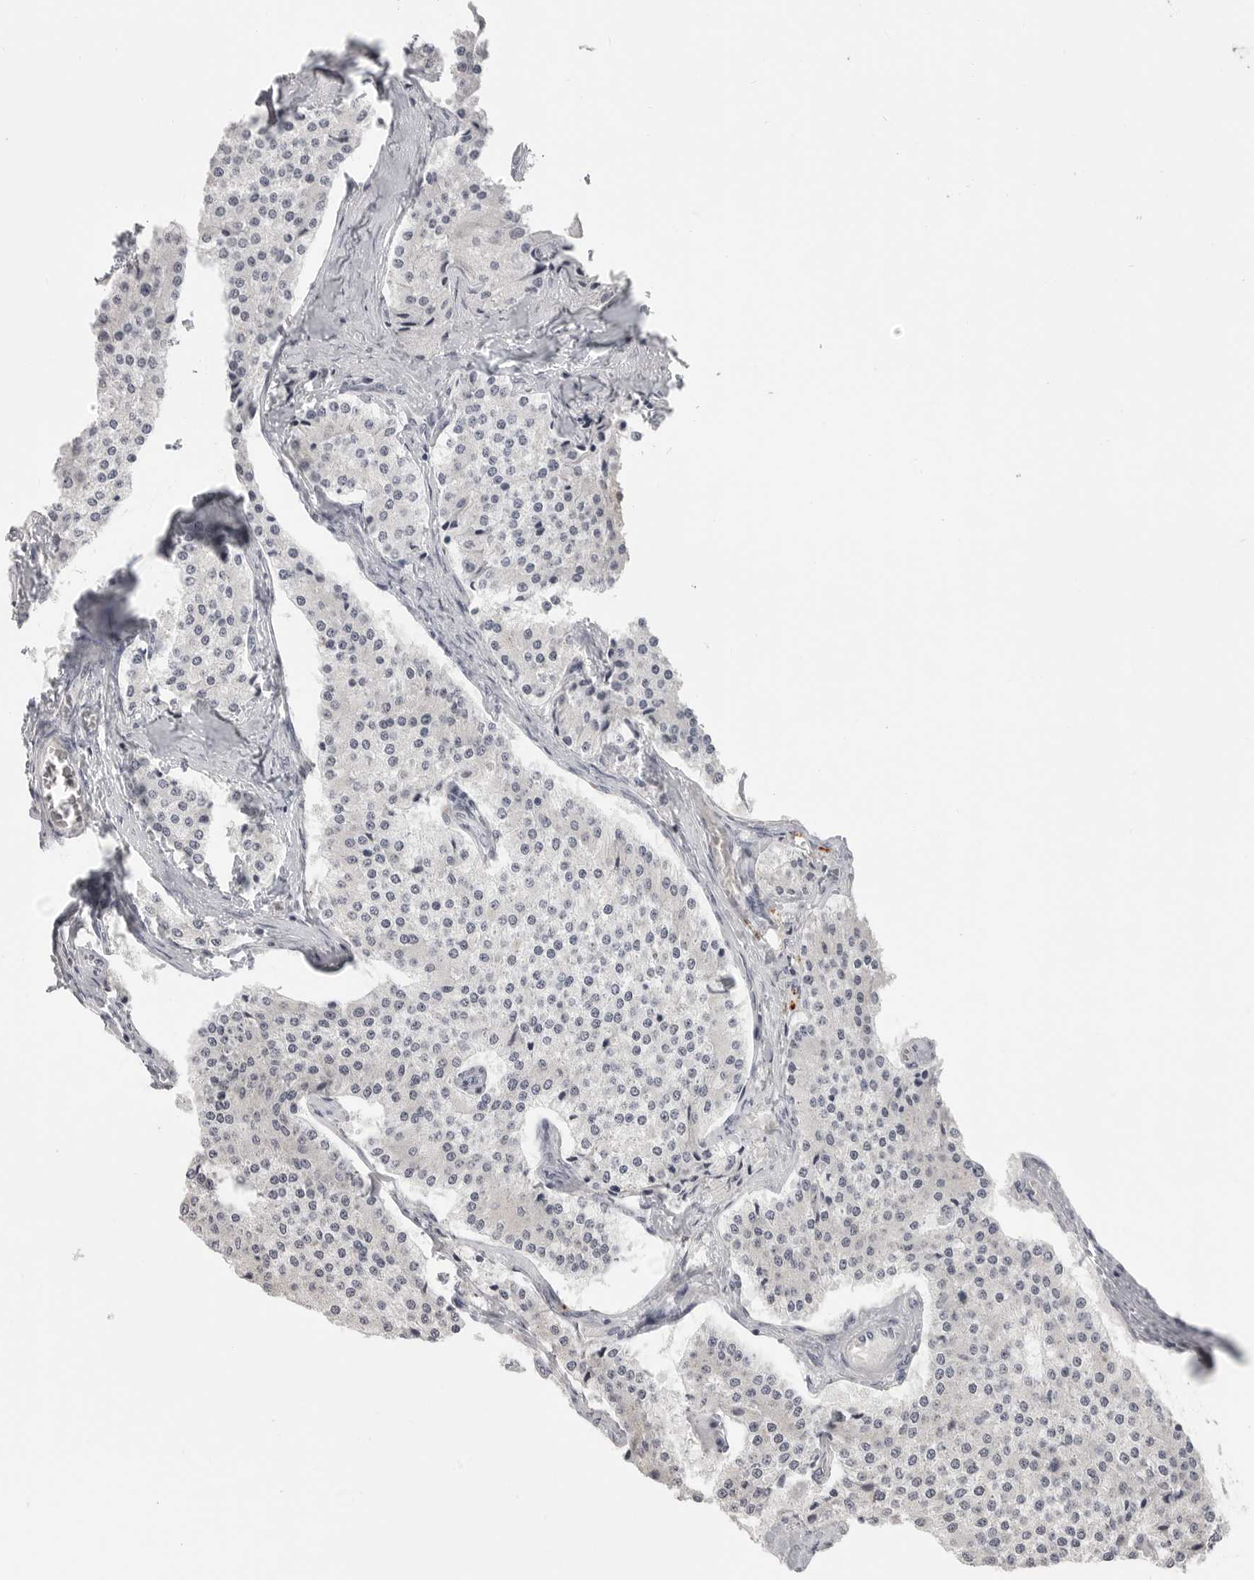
{"staining": {"intensity": "negative", "quantity": "none", "location": "none"}, "tissue": "carcinoid", "cell_type": "Tumor cells", "image_type": "cancer", "snomed": [{"axis": "morphology", "description": "Carcinoid, malignant, NOS"}, {"axis": "topography", "description": "Colon"}], "caption": "Immunohistochemical staining of human carcinoid exhibits no significant positivity in tumor cells. (DAB IHC, high magnification).", "gene": "PRSS1", "patient": {"sex": "female", "age": 52}}